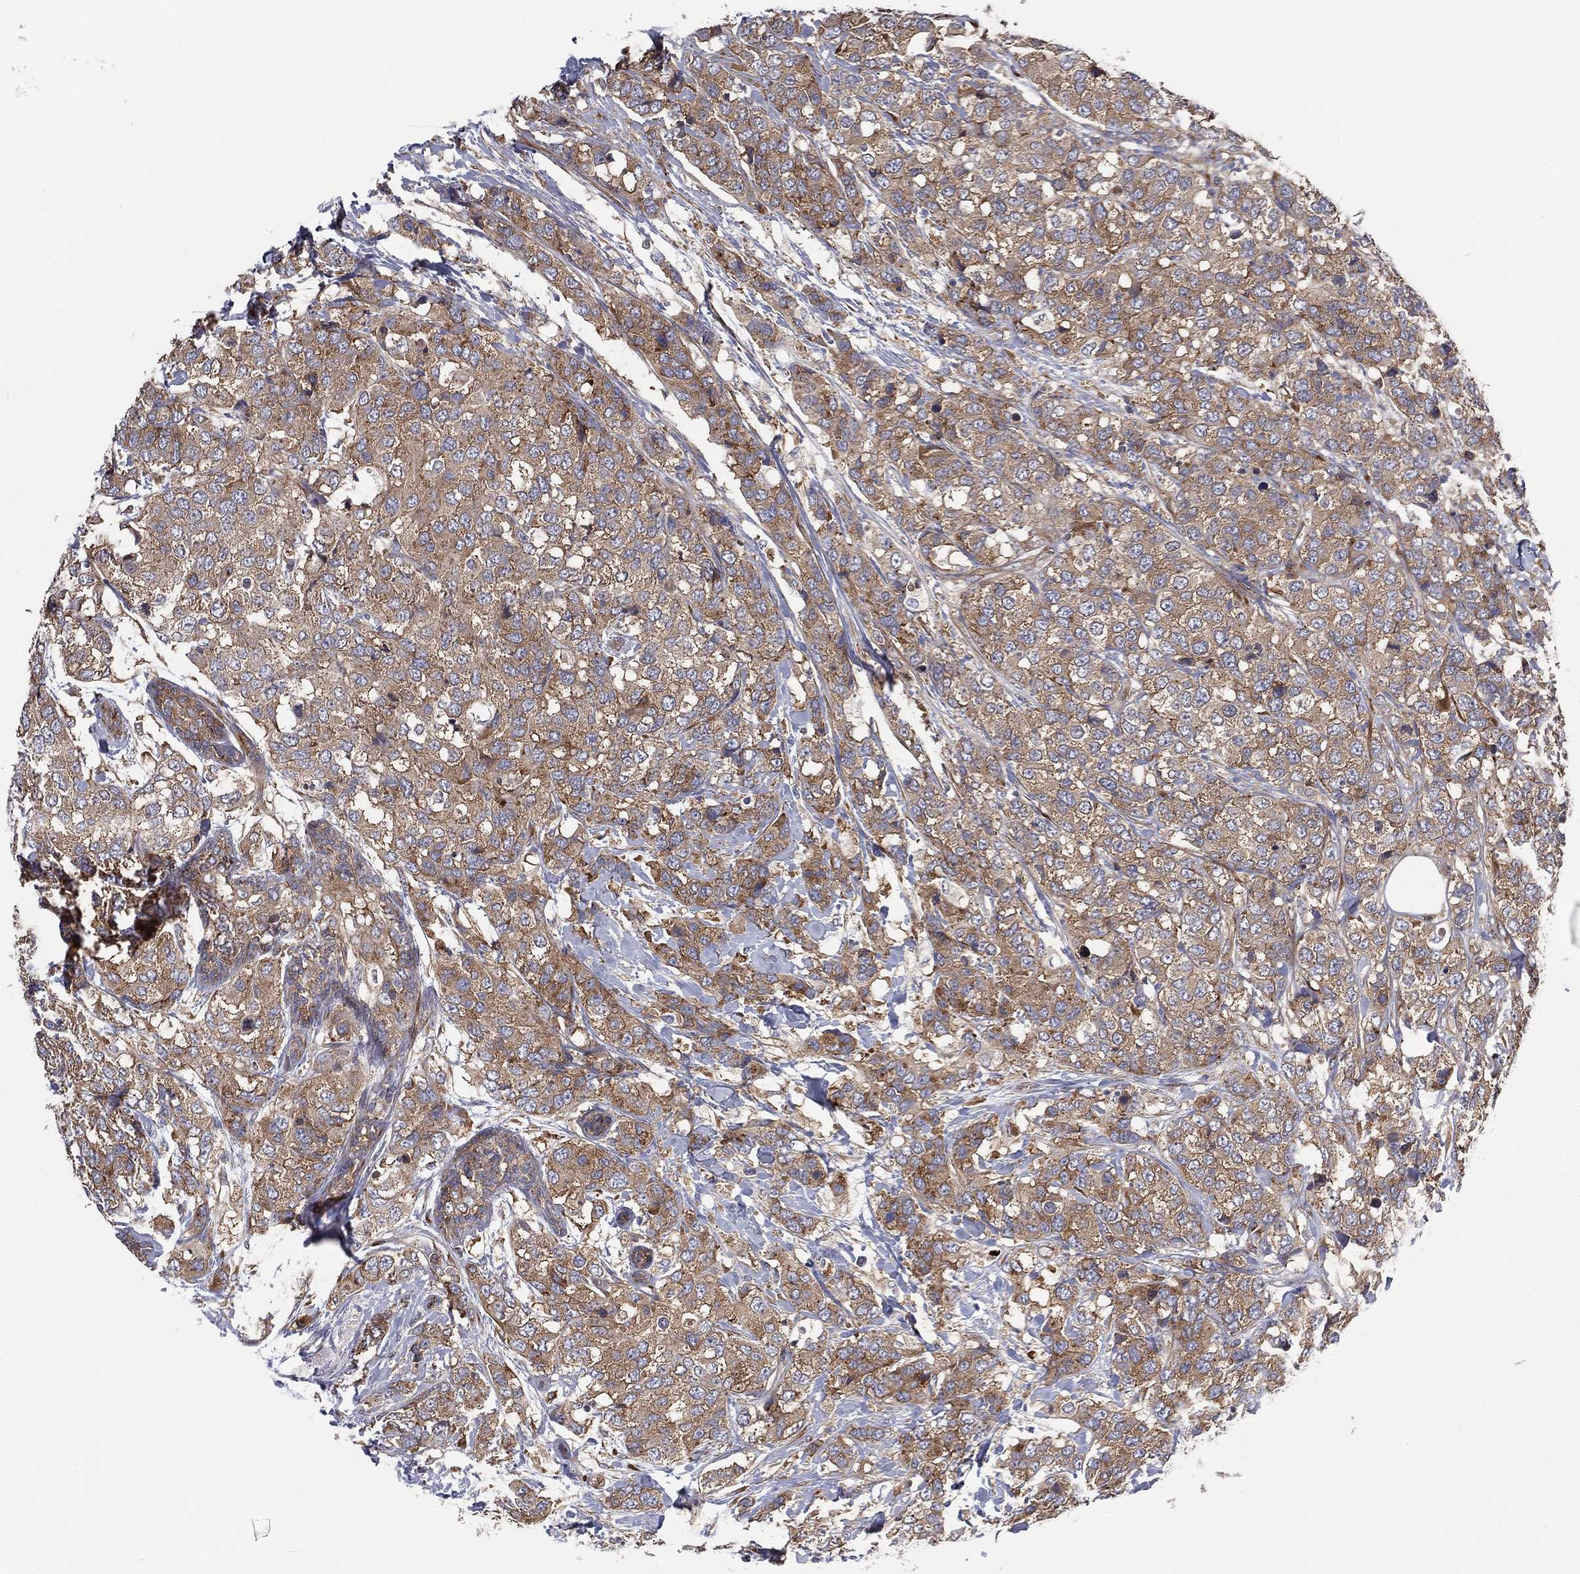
{"staining": {"intensity": "moderate", "quantity": ">75%", "location": "cytoplasmic/membranous"}, "tissue": "breast cancer", "cell_type": "Tumor cells", "image_type": "cancer", "snomed": [{"axis": "morphology", "description": "Lobular carcinoma"}, {"axis": "topography", "description": "Breast"}], "caption": "Human breast cancer stained for a protein (brown) shows moderate cytoplasmic/membranous positive staining in approximately >75% of tumor cells.", "gene": "EIF2B5", "patient": {"sex": "female", "age": 59}}